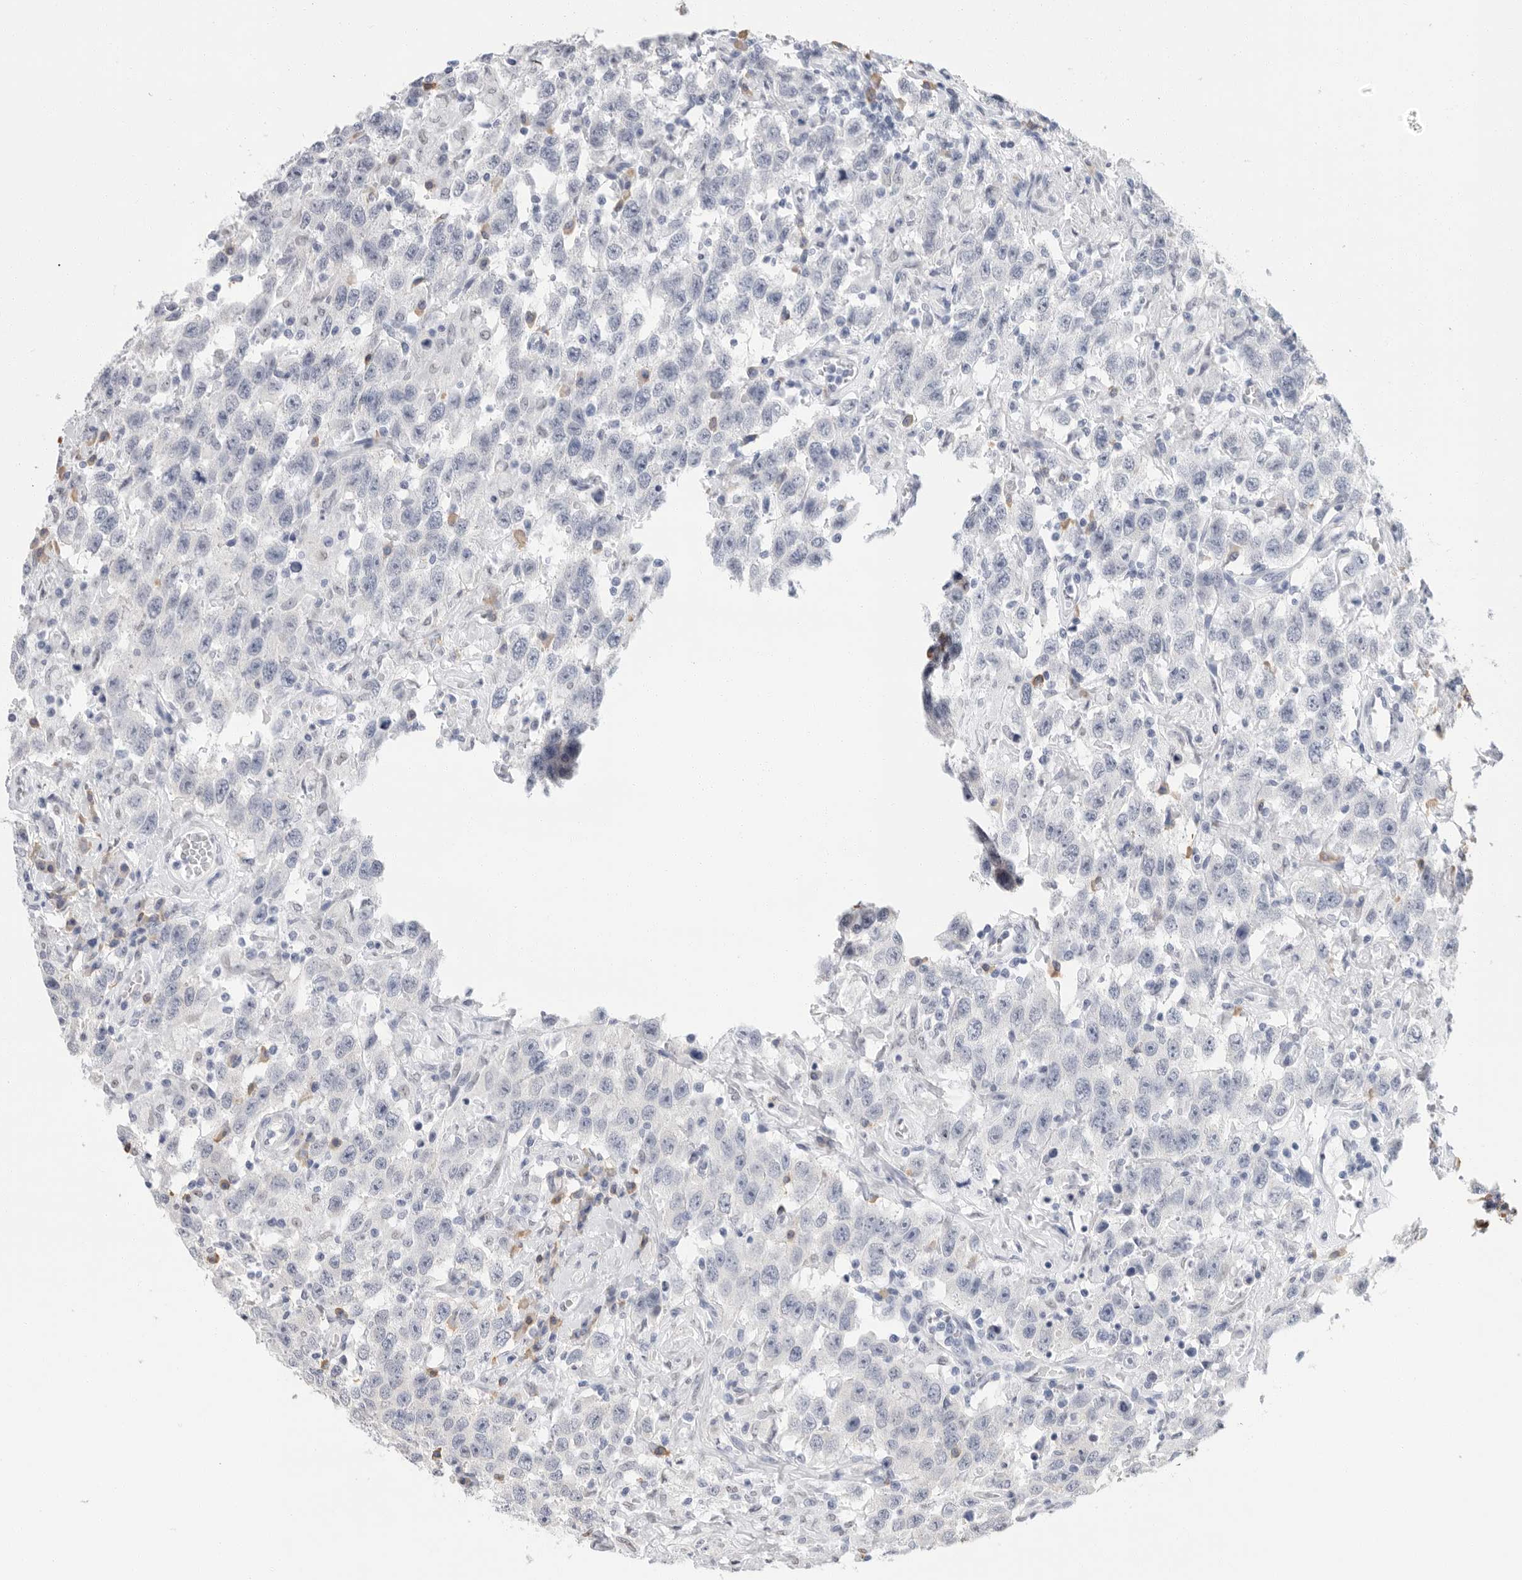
{"staining": {"intensity": "negative", "quantity": "none", "location": "none"}, "tissue": "testis cancer", "cell_type": "Tumor cells", "image_type": "cancer", "snomed": [{"axis": "morphology", "description": "Seminoma, NOS"}, {"axis": "topography", "description": "Testis"}], "caption": "The immunohistochemistry (IHC) photomicrograph has no significant expression in tumor cells of testis cancer tissue.", "gene": "ARHGEF10", "patient": {"sex": "male", "age": 41}}